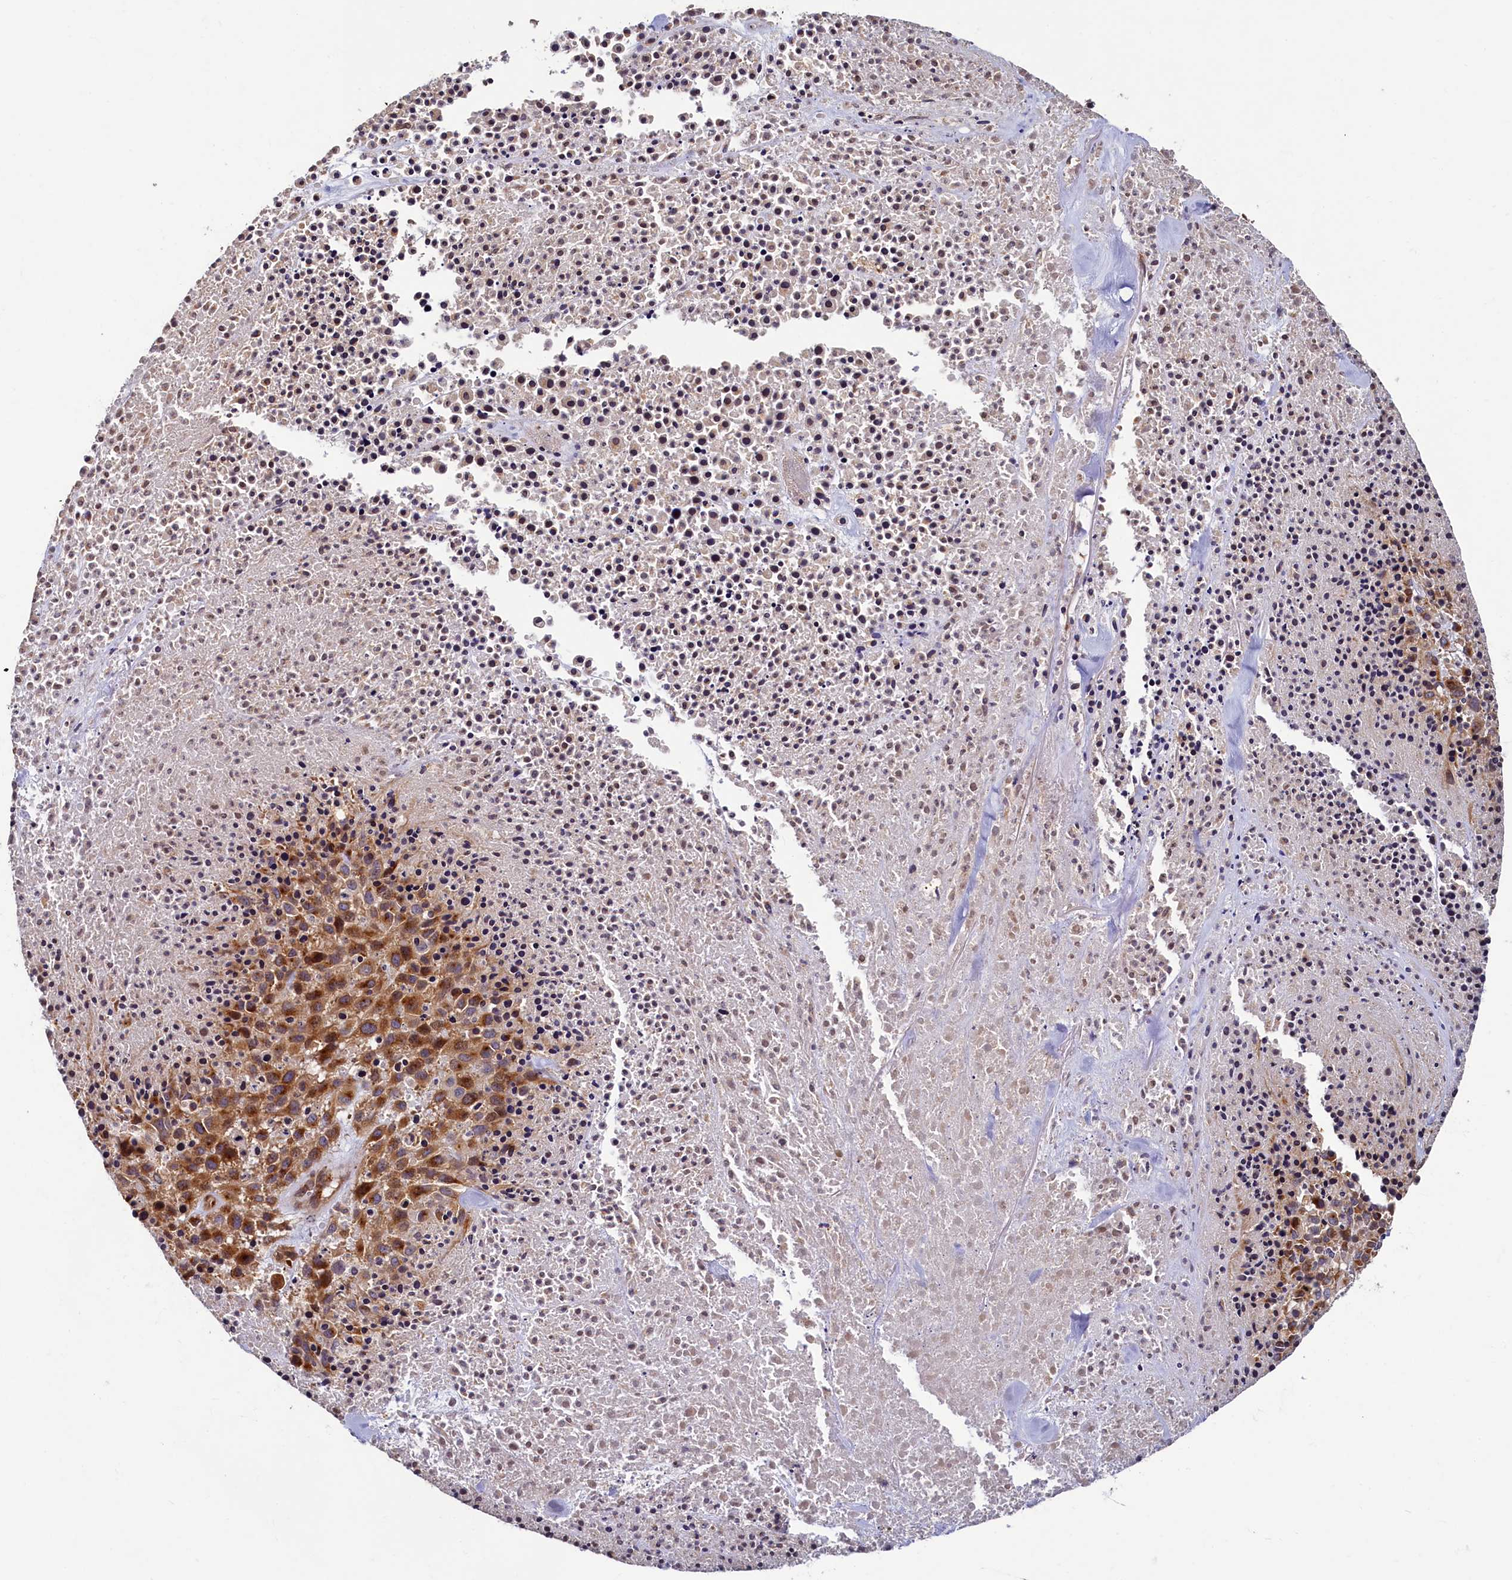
{"staining": {"intensity": "strong", "quantity": ">75%", "location": "cytoplasmic/membranous"}, "tissue": "melanoma", "cell_type": "Tumor cells", "image_type": "cancer", "snomed": [{"axis": "morphology", "description": "Malignant melanoma, Metastatic site"}, {"axis": "topography", "description": "Skin"}], "caption": "High-magnification brightfield microscopy of melanoma stained with DAB (brown) and counterstained with hematoxylin (blue). tumor cells exhibit strong cytoplasmic/membranous expression is appreciated in approximately>75% of cells.", "gene": "TMEM181", "patient": {"sex": "female", "age": 81}}